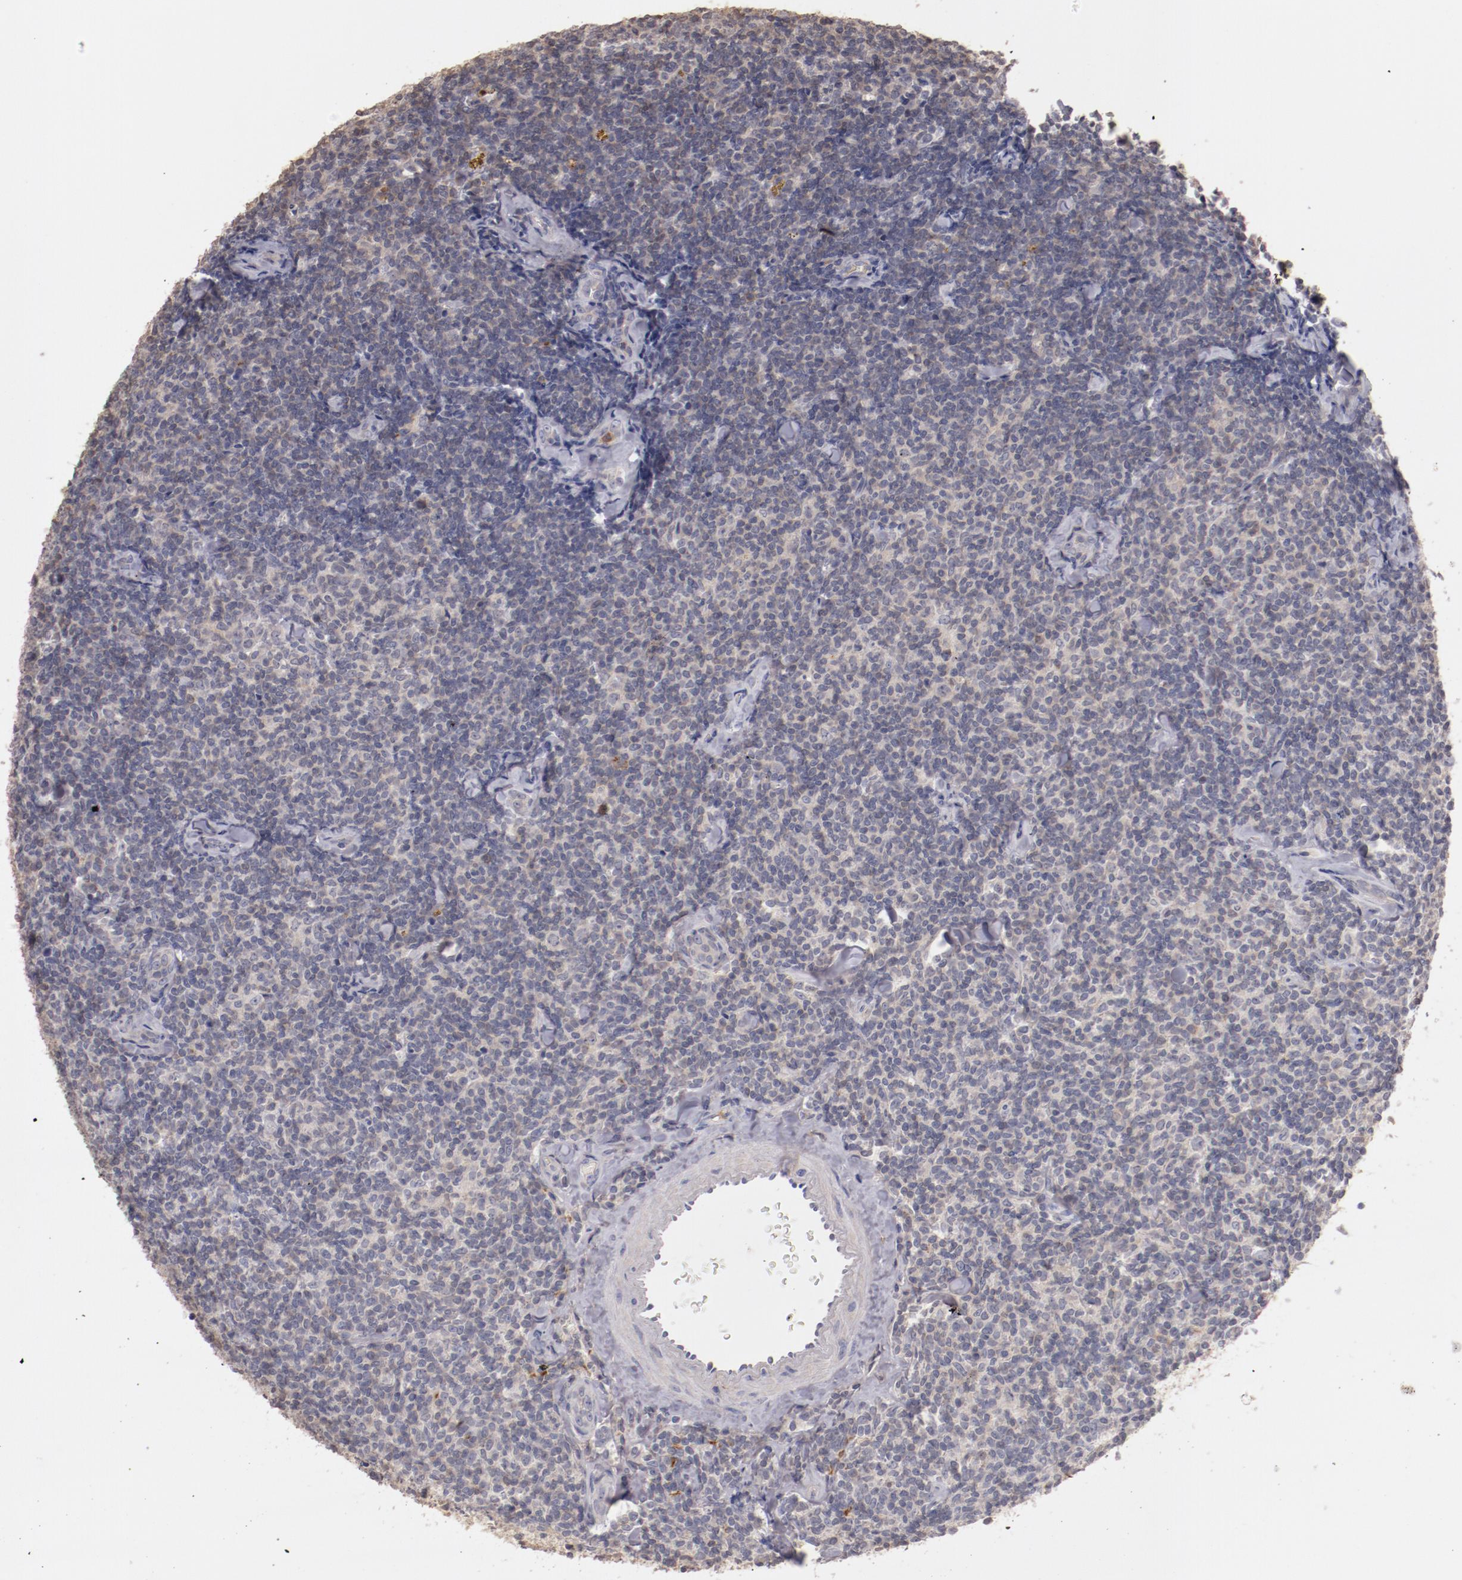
{"staining": {"intensity": "negative", "quantity": "none", "location": "none"}, "tissue": "lymphoma", "cell_type": "Tumor cells", "image_type": "cancer", "snomed": [{"axis": "morphology", "description": "Malignant lymphoma, non-Hodgkin's type, Low grade"}, {"axis": "topography", "description": "Lymph node"}], "caption": "The image exhibits no staining of tumor cells in lymphoma.", "gene": "MBL2", "patient": {"sex": "female", "age": 56}}